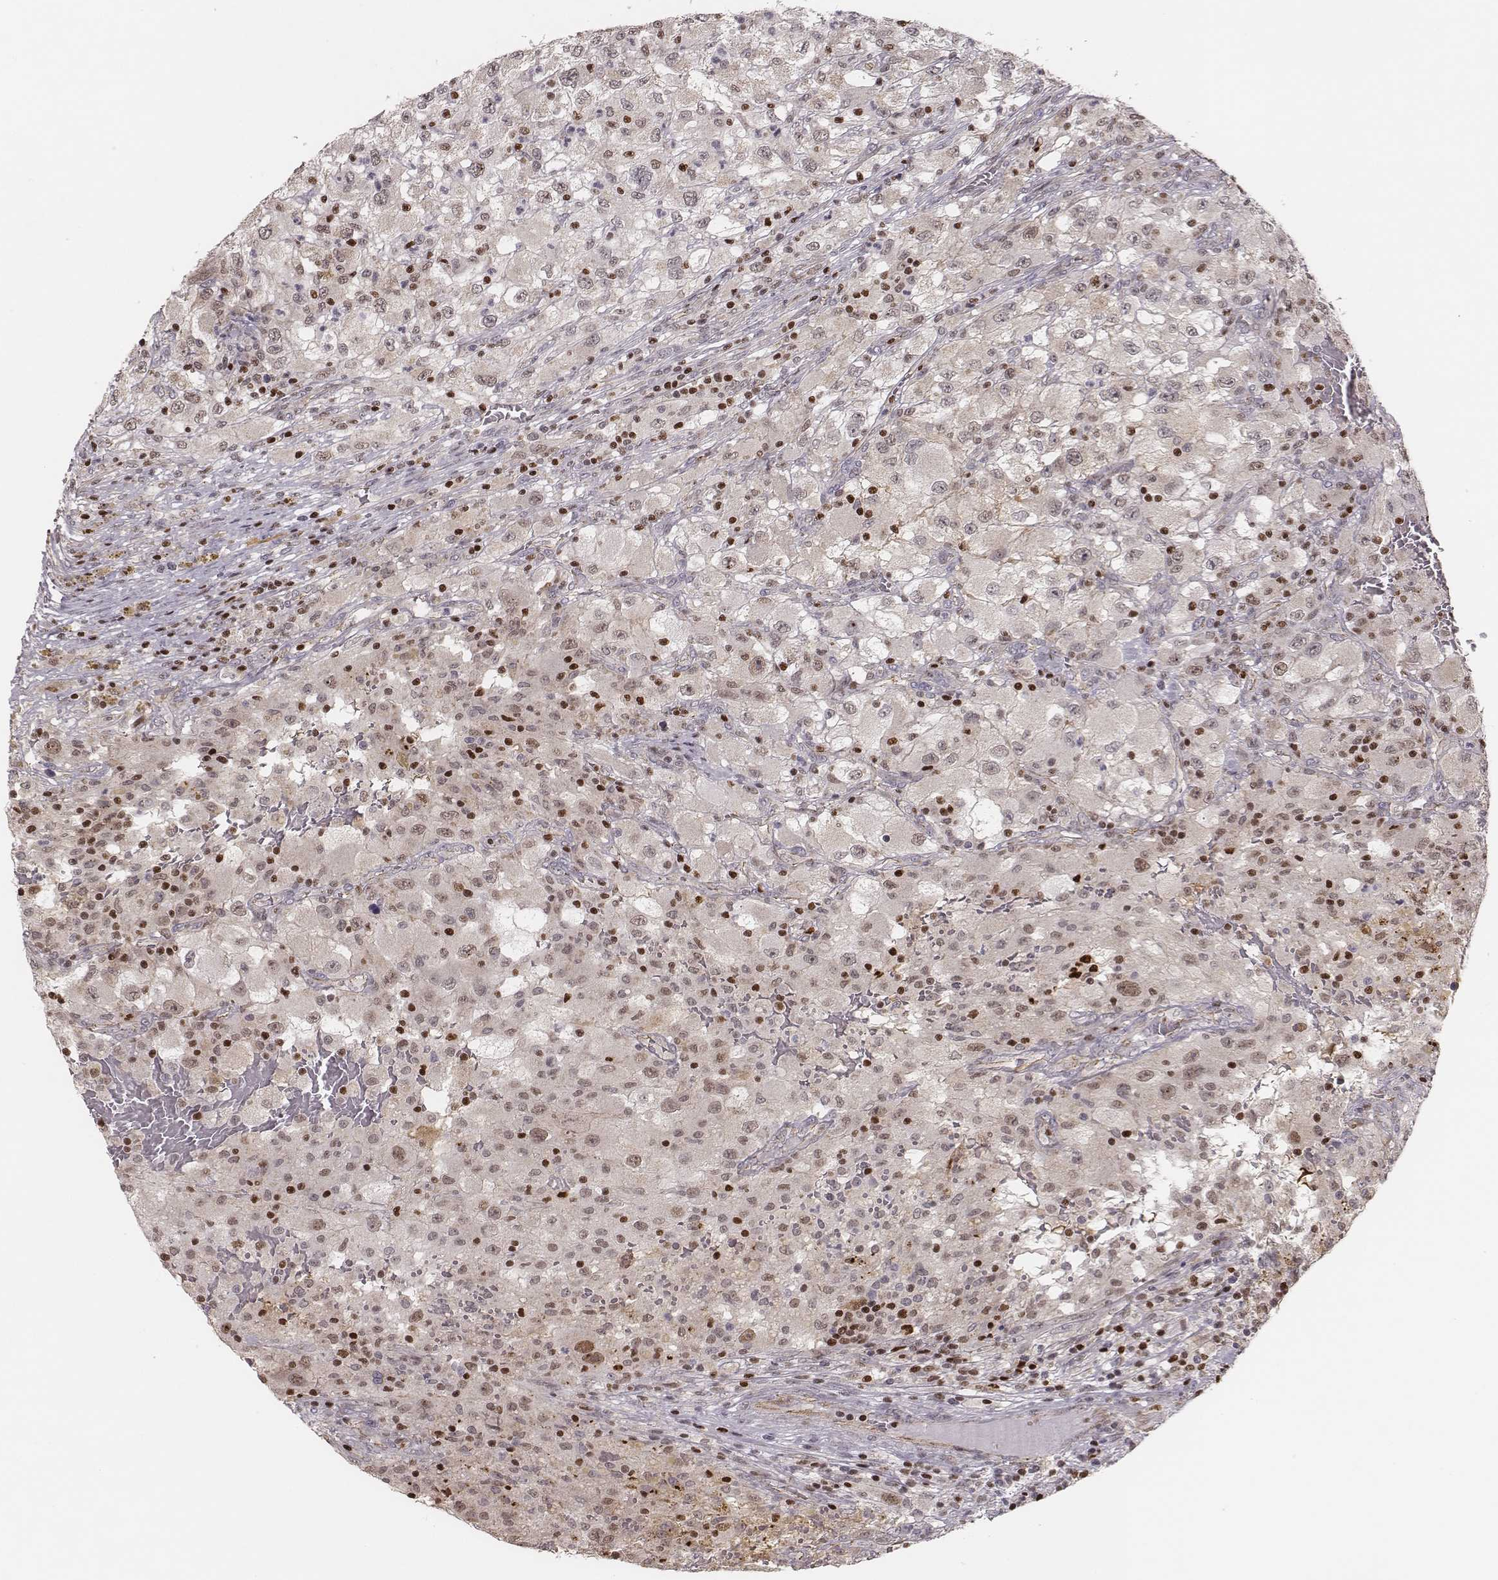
{"staining": {"intensity": "weak", "quantity": "25%-75%", "location": "cytoplasmic/membranous"}, "tissue": "renal cancer", "cell_type": "Tumor cells", "image_type": "cancer", "snomed": [{"axis": "morphology", "description": "Adenocarcinoma, NOS"}, {"axis": "topography", "description": "Kidney"}], "caption": "A photomicrograph of renal cancer (adenocarcinoma) stained for a protein exhibits weak cytoplasmic/membranous brown staining in tumor cells.", "gene": "WDR59", "patient": {"sex": "female", "age": 67}}